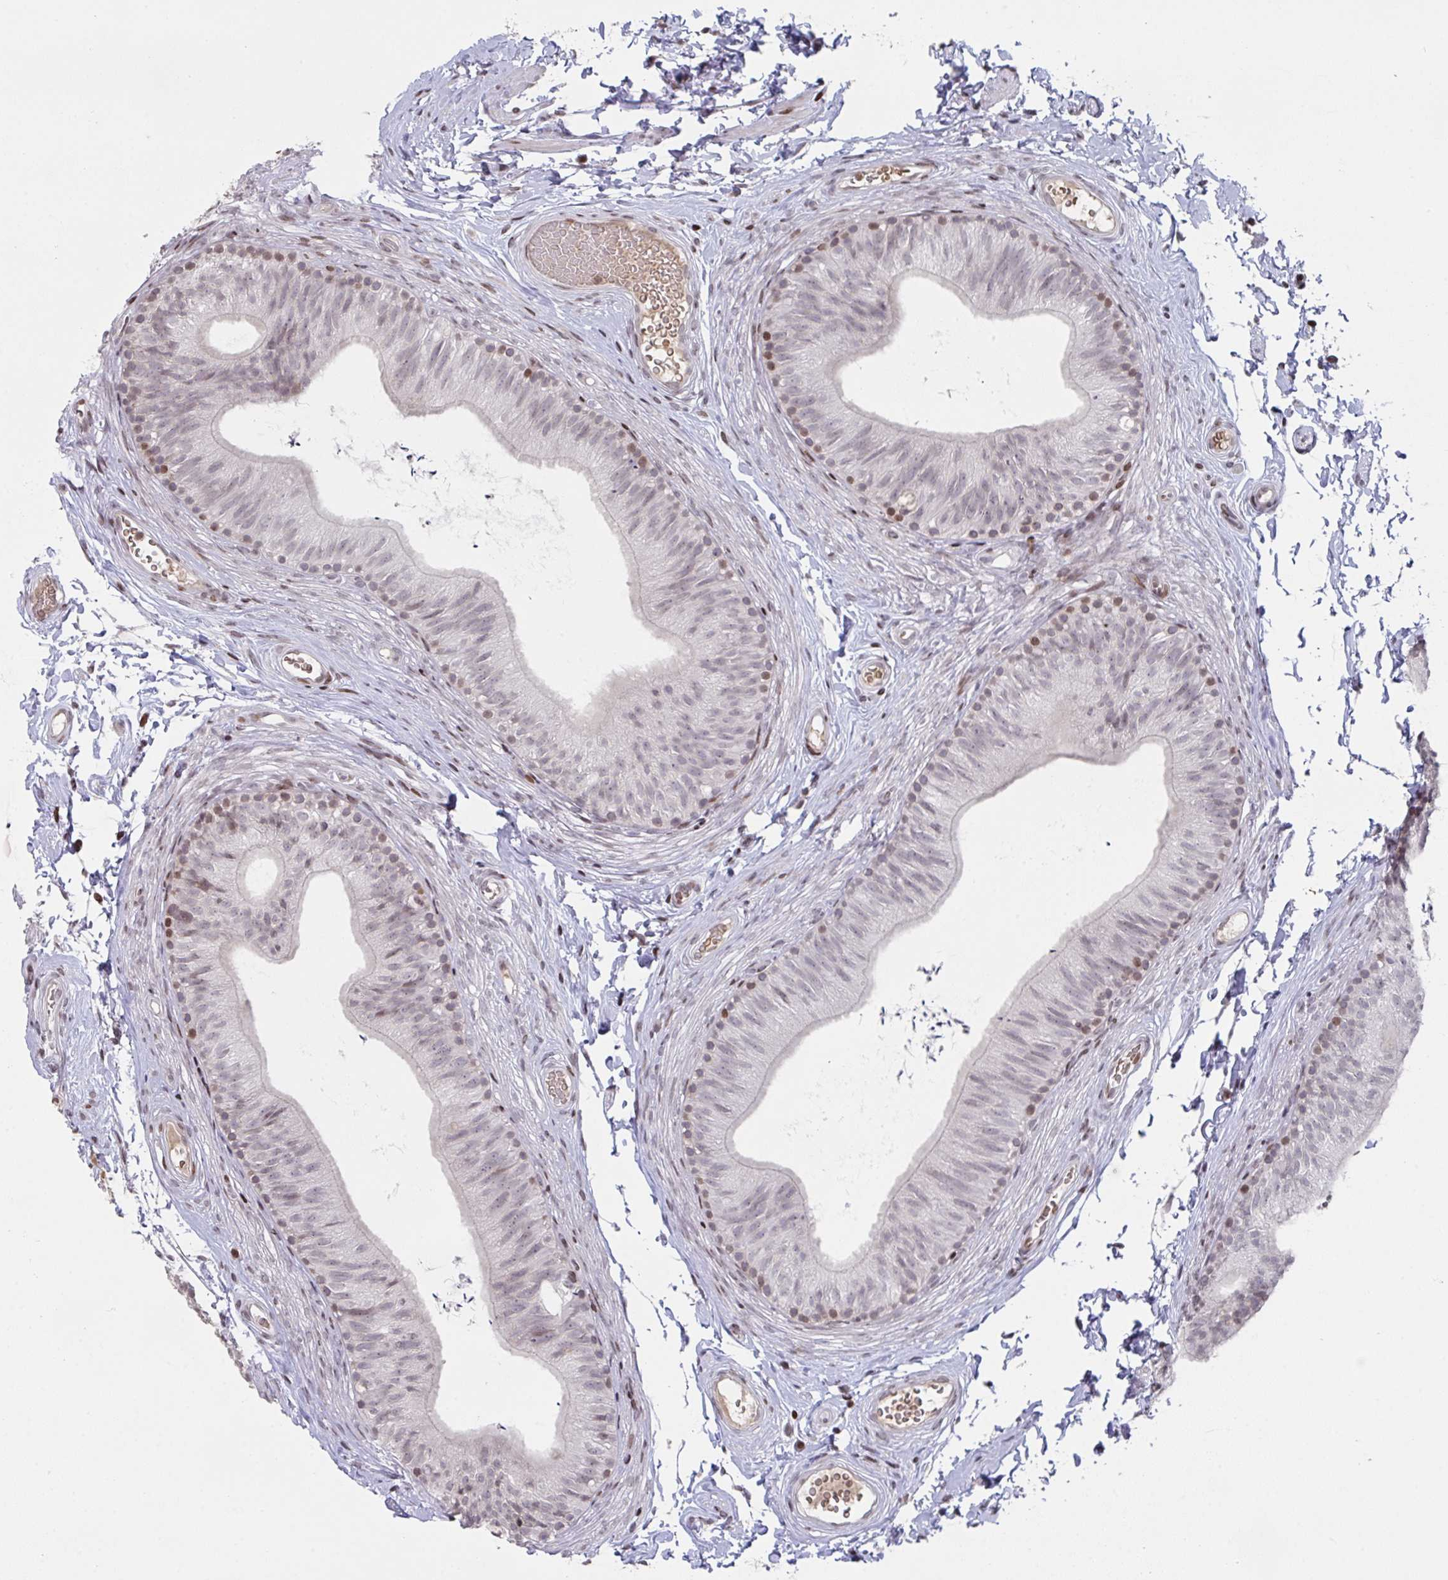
{"staining": {"intensity": "moderate", "quantity": "<25%", "location": "nuclear"}, "tissue": "epididymis", "cell_type": "Glandular cells", "image_type": "normal", "snomed": [{"axis": "morphology", "description": "Normal tissue, NOS"}, {"axis": "topography", "description": "Epididymis, spermatic cord, NOS"}, {"axis": "topography", "description": "Epididymis"}, {"axis": "topography", "description": "Peripheral nerve tissue"}], "caption": "Brown immunohistochemical staining in benign epididymis reveals moderate nuclear expression in approximately <25% of glandular cells.", "gene": "PCDHB8", "patient": {"sex": "male", "age": 29}}